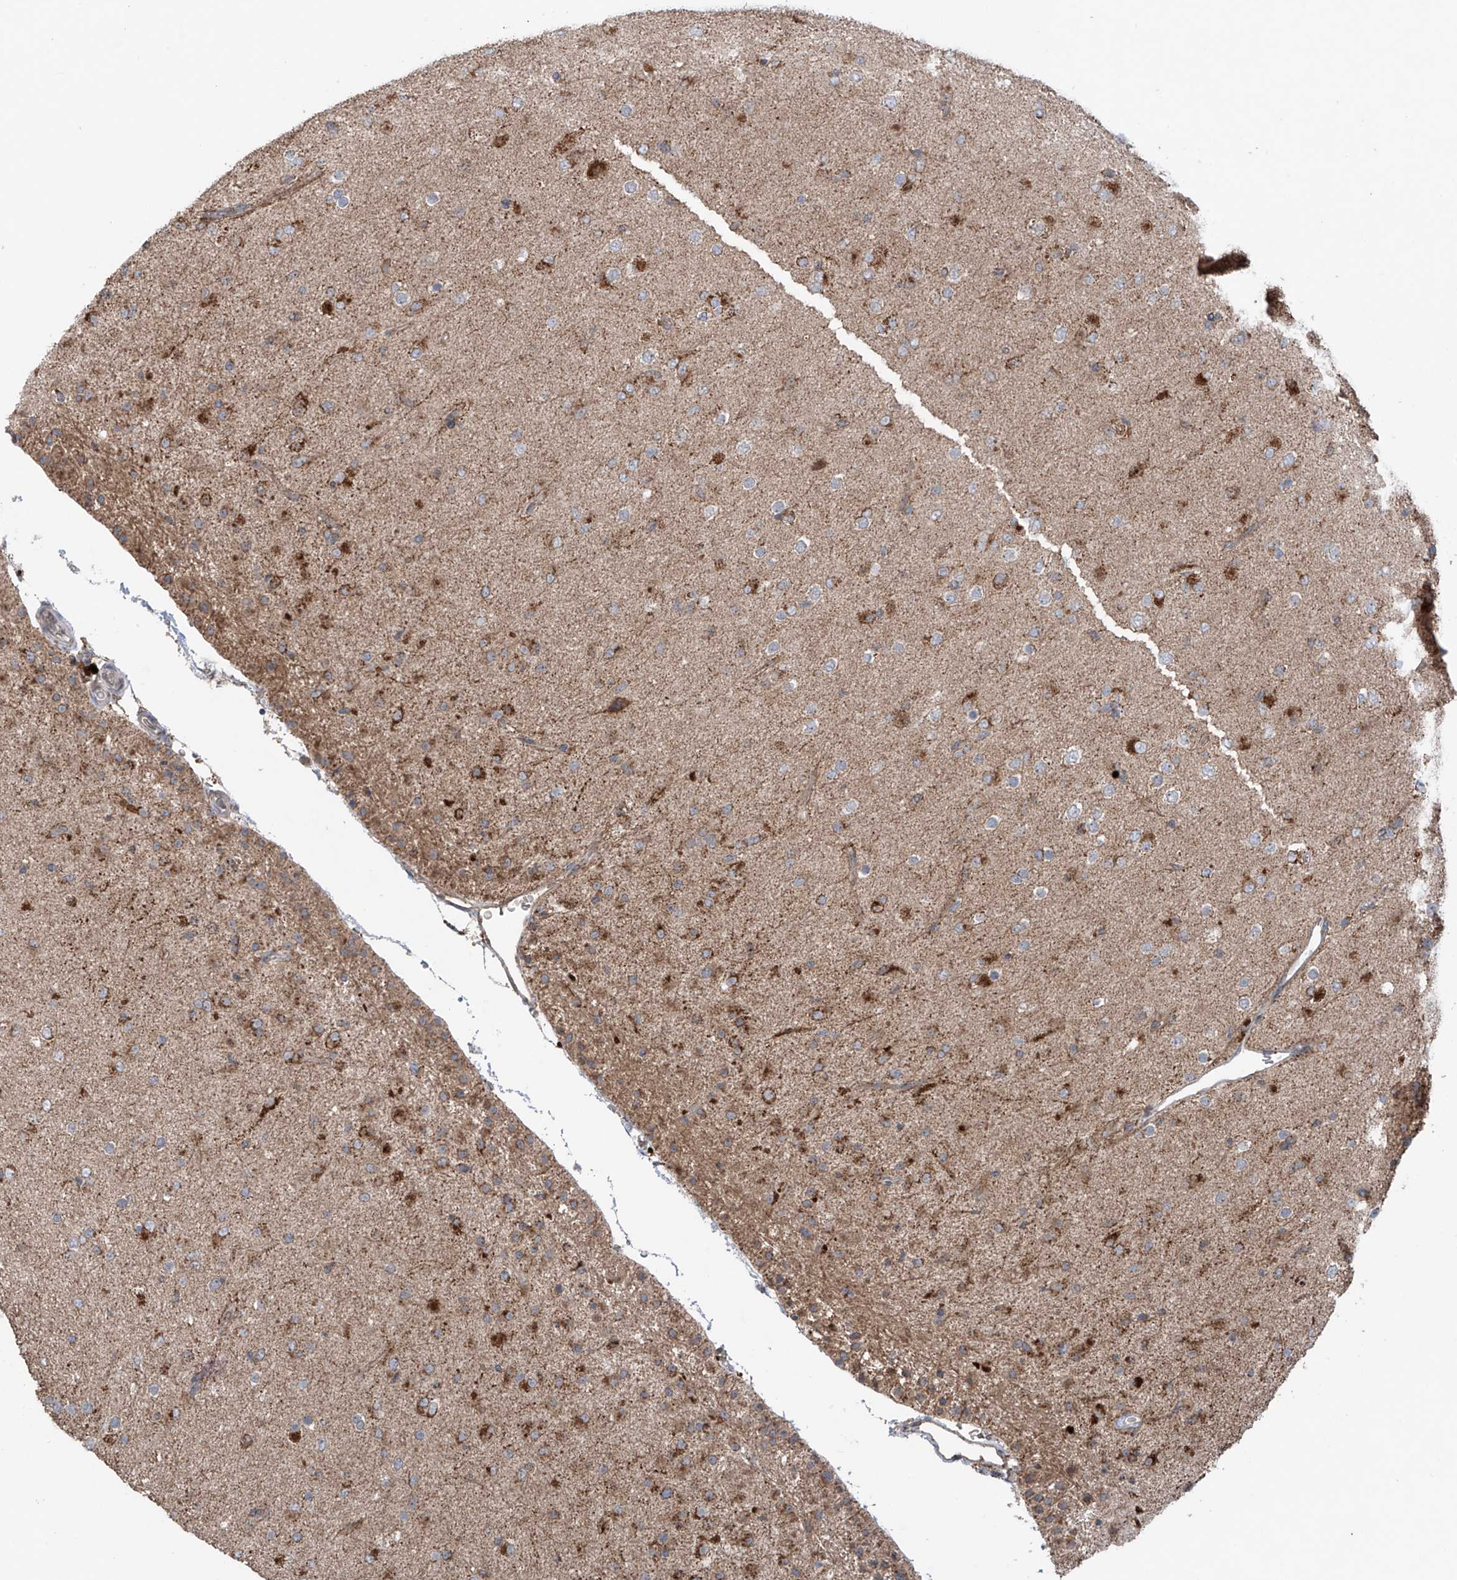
{"staining": {"intensity": "weak", "quantity": "<25%", "location": "cytoplasmic/membranous"}, "tissue": "glioma", "cell_type": "Tumor cells", "image_type": "cancer", "snomed": [{"axis": "morphology", "description": "Glioma, malignant, Low grade"}, {"axis": "topography", "description": "Brain"}], "caption": "Tumor cells show no significant protein staining in glioma.", "gene": "SAMD3", "patient": {"sex": "male", "age": 65}}